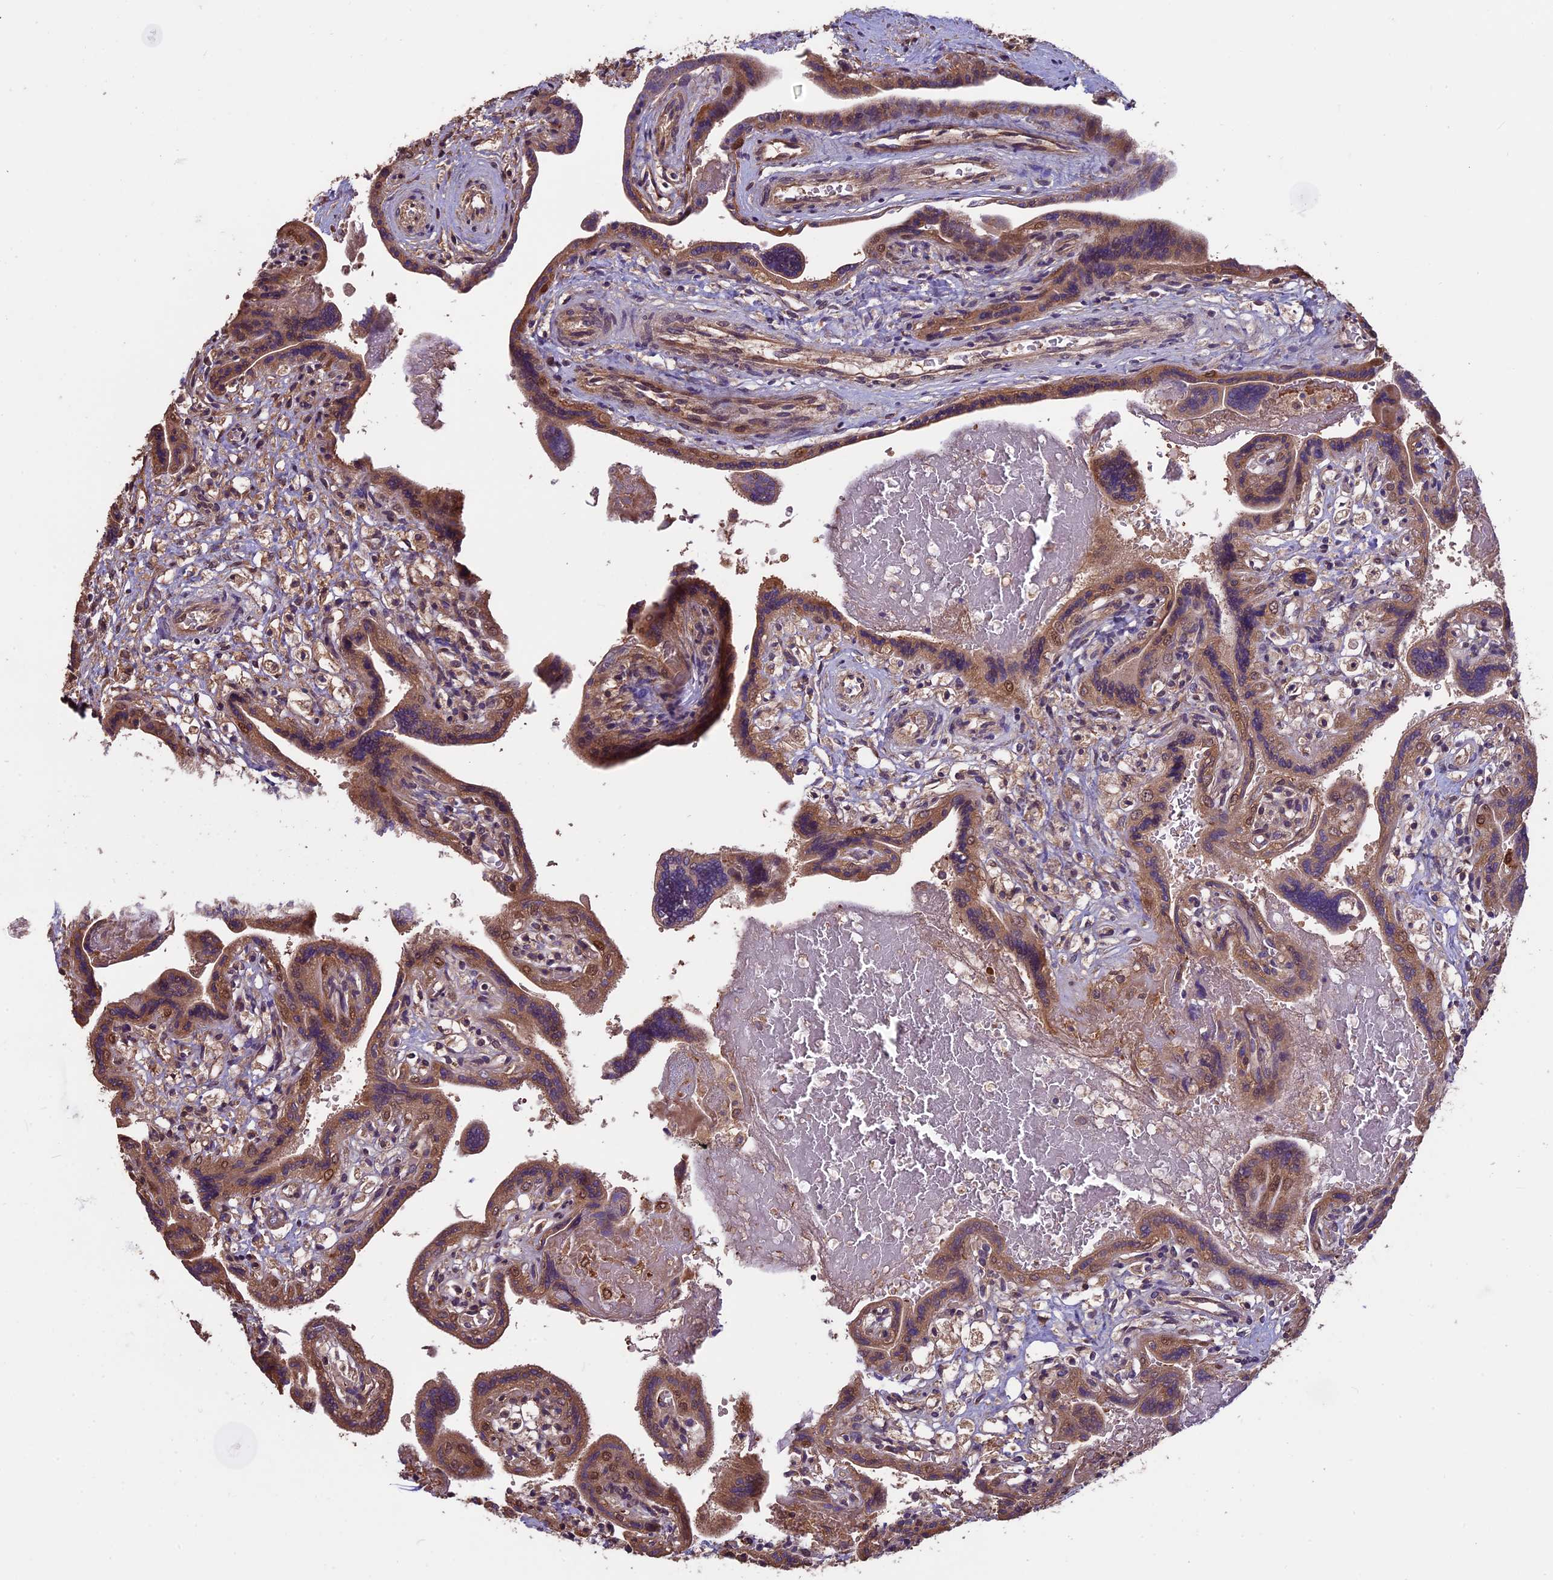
{"staining": {"intensity": "moderate", "quantity": ">75%", "location": "cytoplasmic/membranous"}, "tissue": "placenta", "cell_type": "Trophoblastic cells", "image_type": "normal", "snomed": [{"axis": "morphology", "description": "Normal tissue, NOS"}, {"axis": "topography", "description": "Placenta"}], "caption": "Placenta stained with immunohistochemistry (IHC) demonstrates moderate cytoplasmic/membranous positivity in about >75% of trophoblastic cells.", "gene": "VWA3A", "patient": {"sex": "female", "age": 37}}